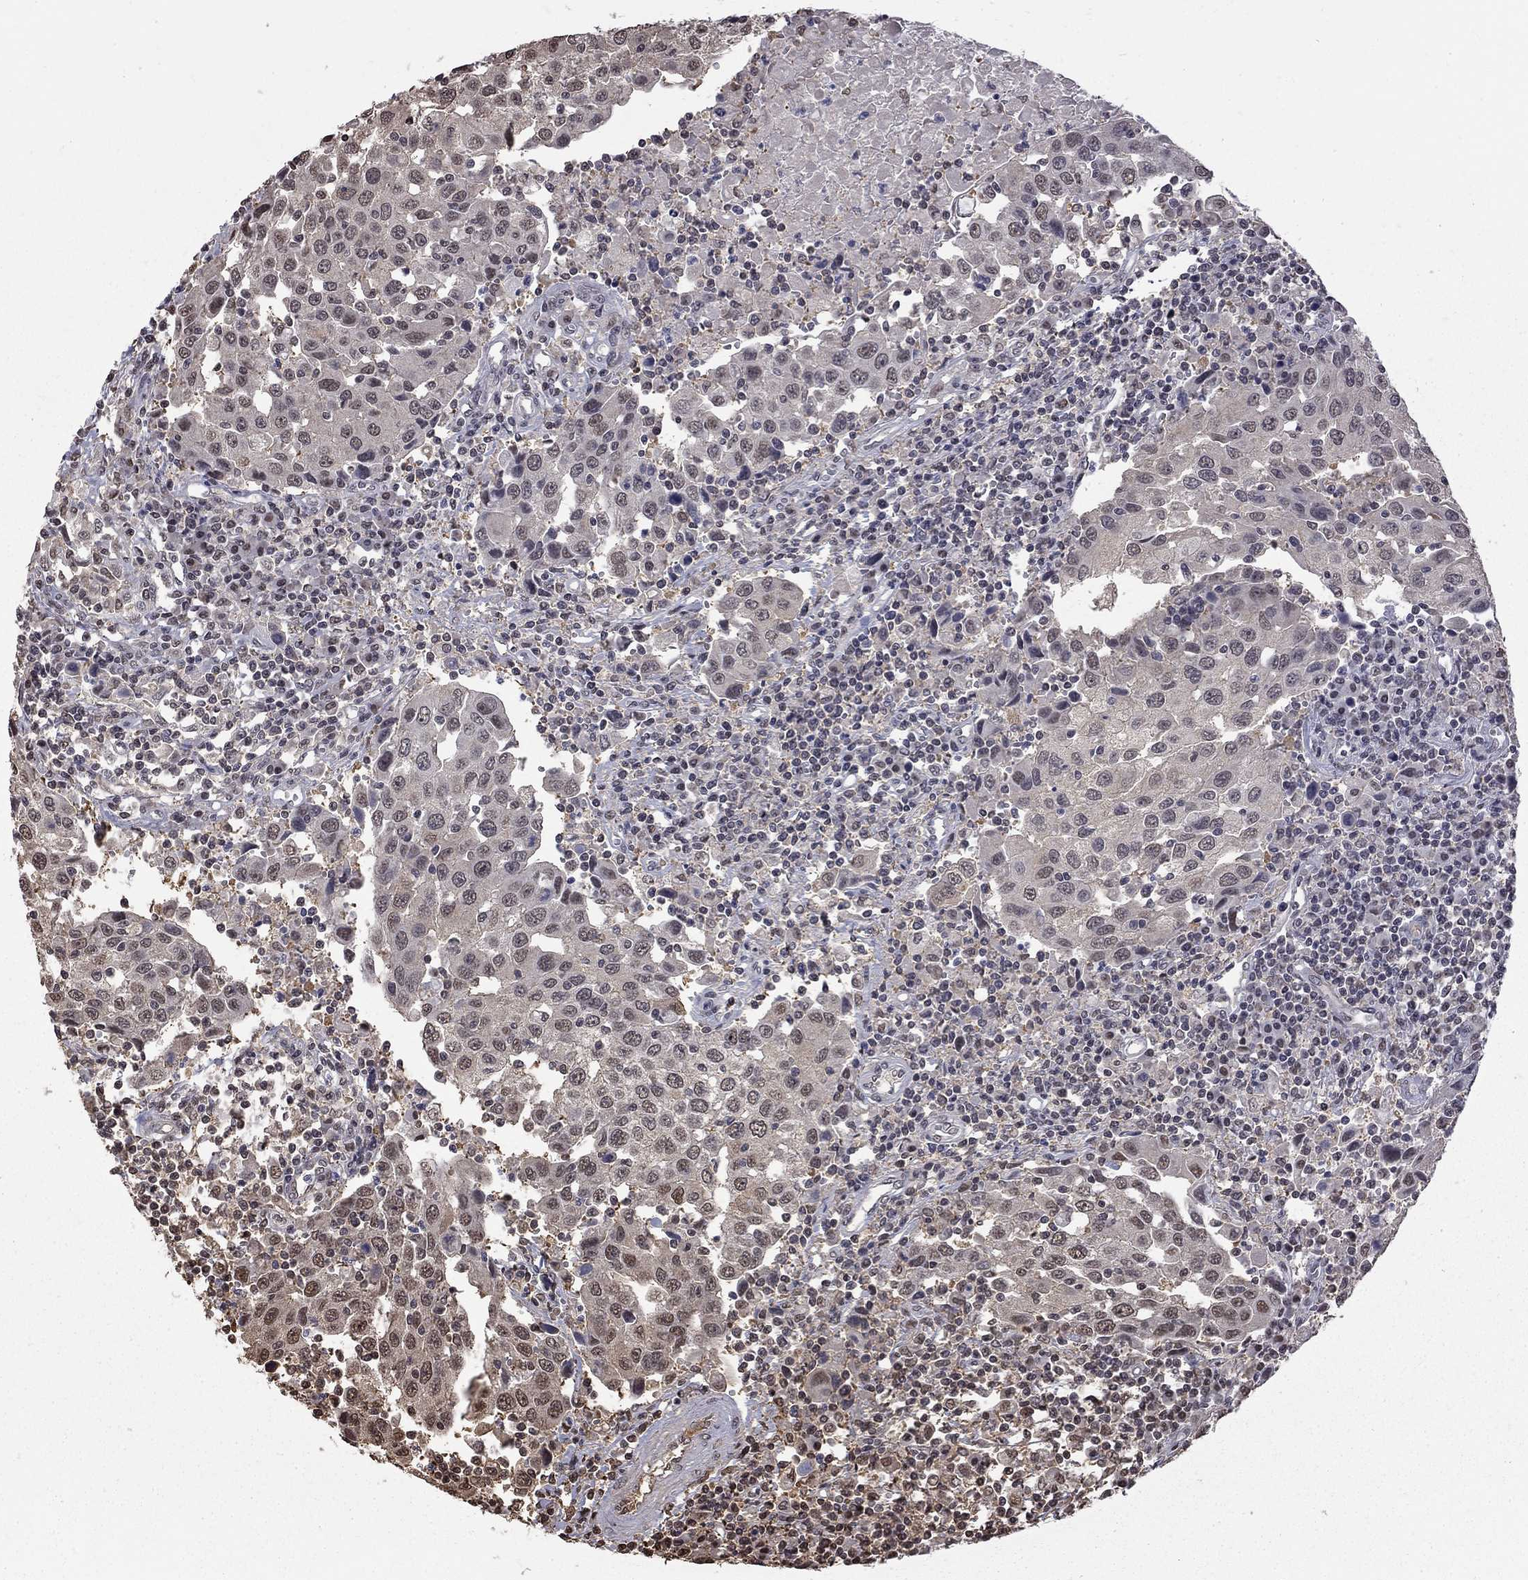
{"staining": {"intensity": "negative", "quantity": "none", "location": "none"}, "tissue": "urothelial cancer", "cell_type": "Tumor cells", "image_type": "cancer", "snomed": [{"axis": "morphology", "description": "Urothelial carcinoma, High grade"}, {"axis": "topography", "description": "Urinary bladder"}], "caption": "Tumor cells show no significant protein expression in urothelial cancer. The staining is performed using DAB (3,3'-diaminobenzidine) brown chromogen with nuclei counter-stained in using hematoxylin.", "gene": "RFWD3", "patient": {"sex": "female", "age": 85}}